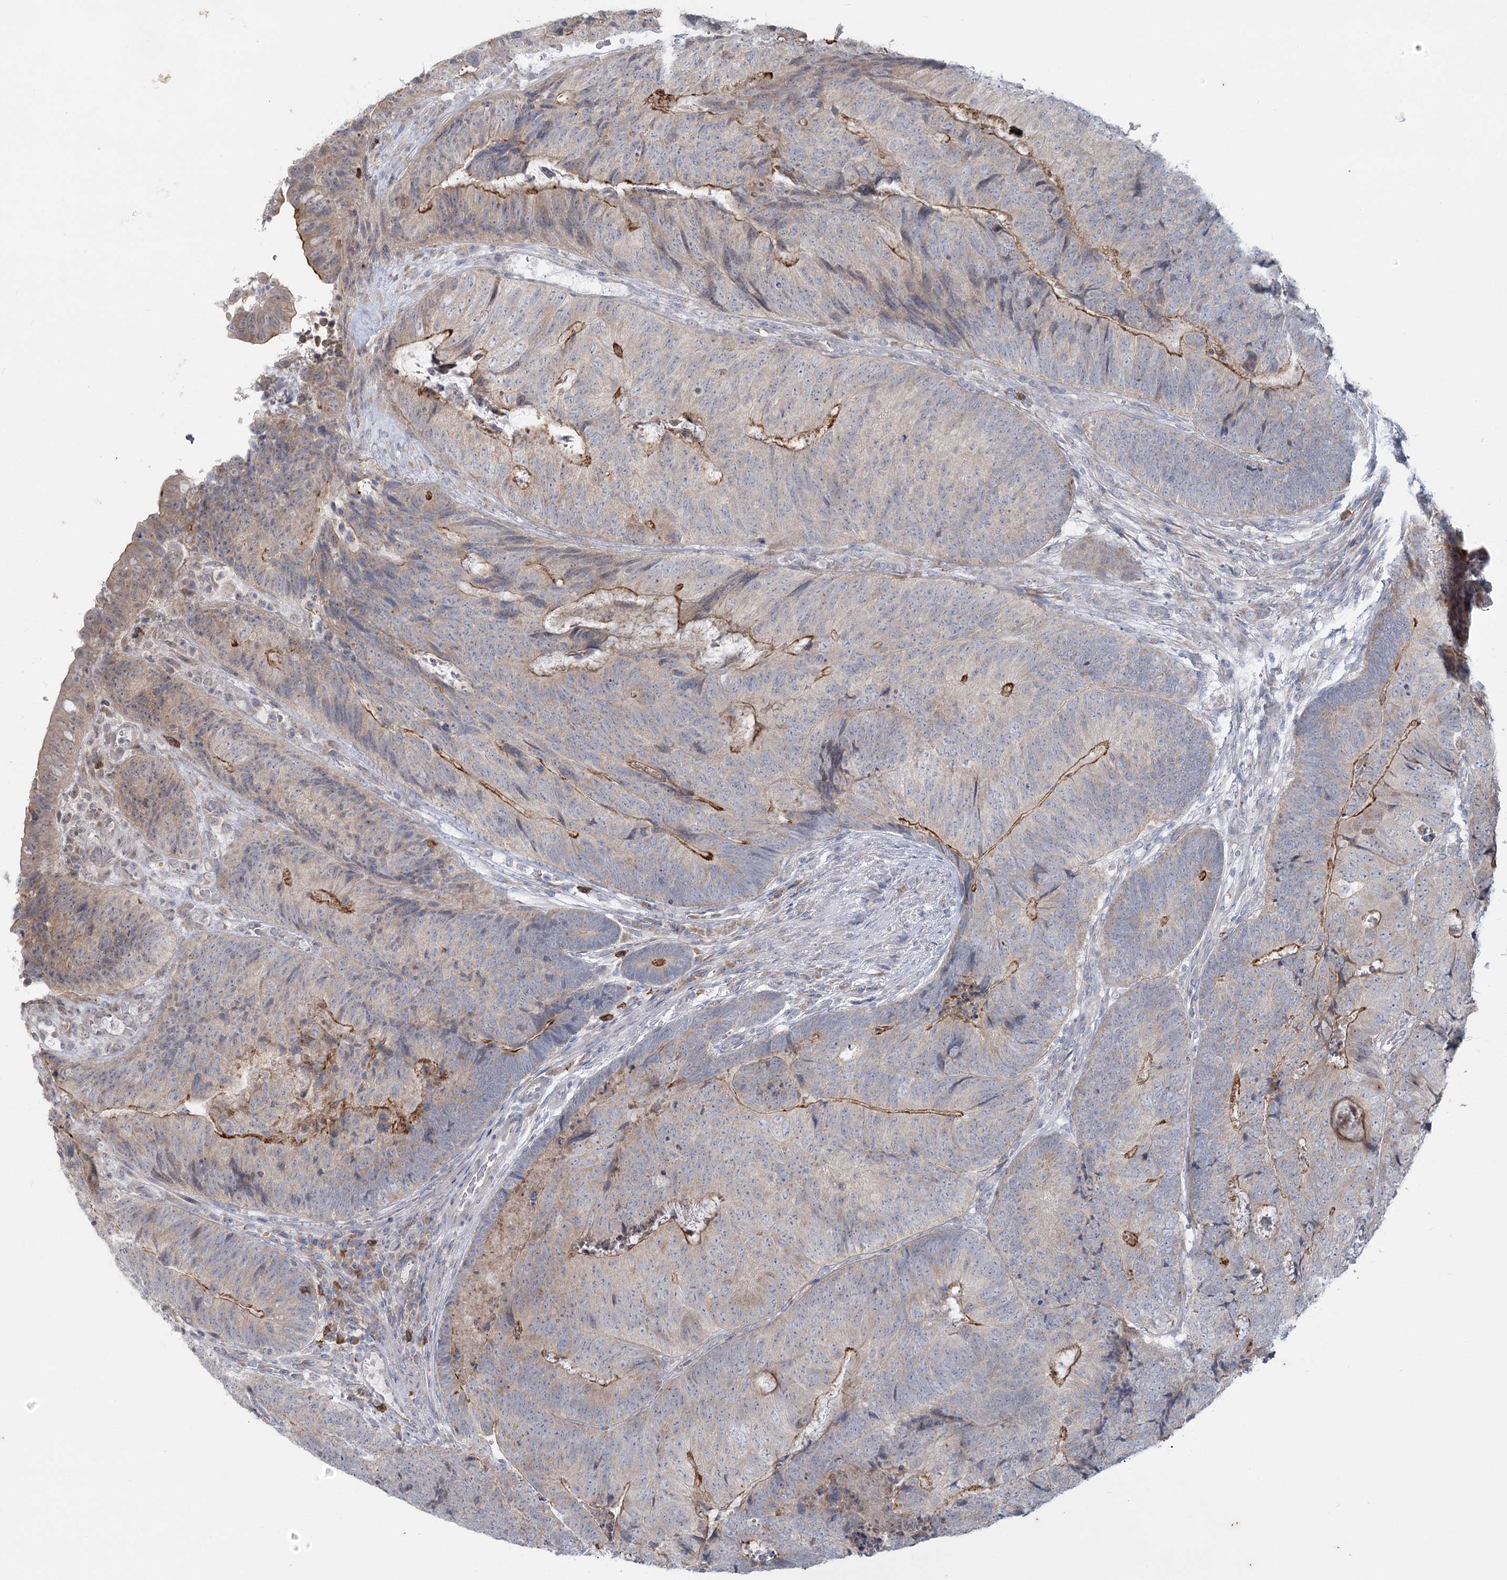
{"staining": {"intensity": "strong", "quantity": "<25%", "location": "cytoplasmic/membranous"}, "tissue": "colorectal cancer", "cell_type": "Tumor cells", "image_type": "cancer", "snomed": [{"axis": "morphology", "description": "Adenocarcinoma, NOS"}, {"axis": "topography", "description": "Colon"}], "caption": "The photomicrograph shows staining of colorectal adenocarcinoma, revealing strong cytoplasmic/membranous protein expression (brown color) within tumor cells. Nuclei are stained in blue.", "gene": "PLA2G12A", "patient": {"sex": "female", "age": 67}}